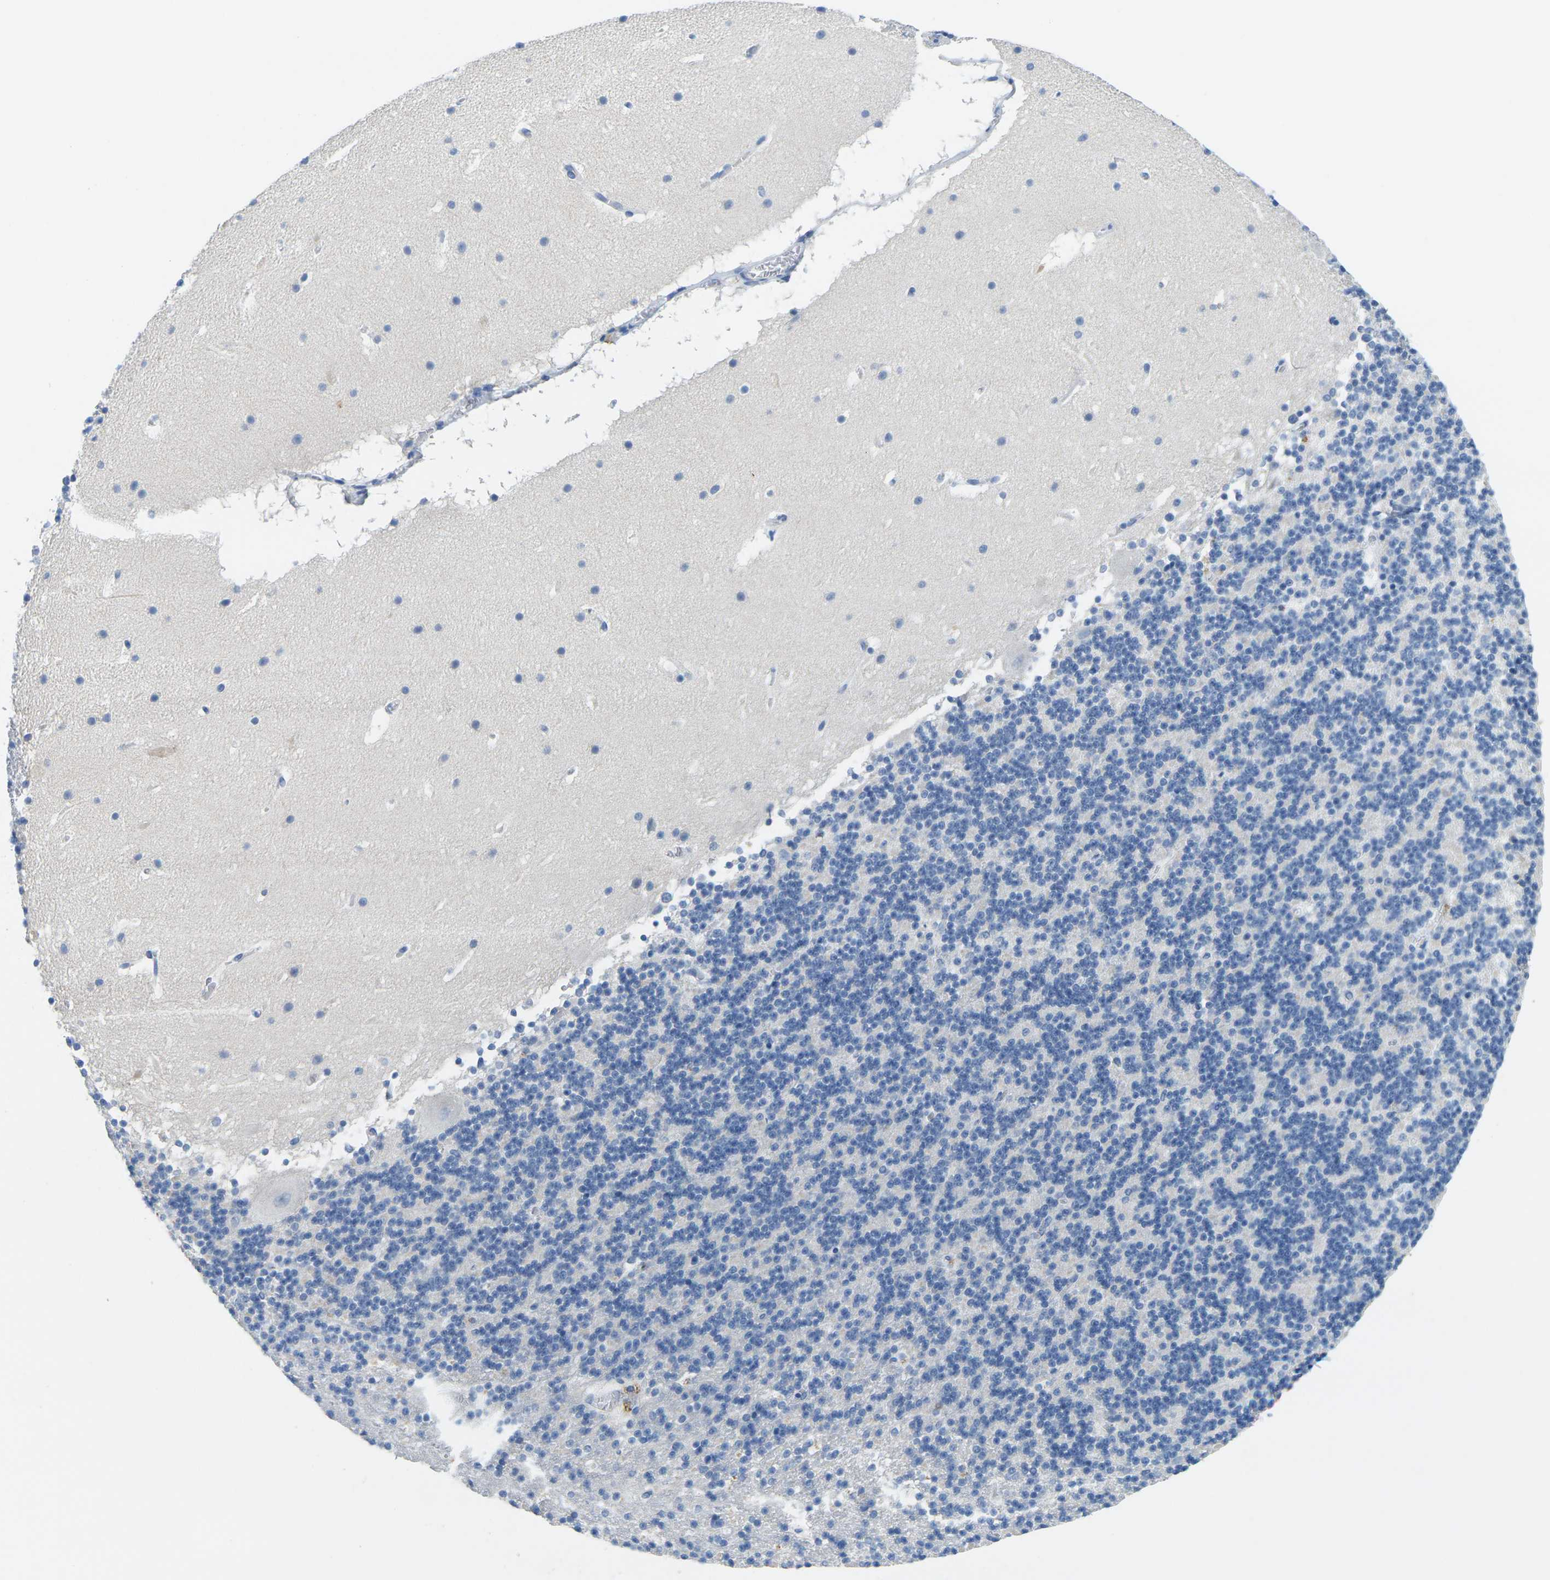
{"staining": {"intensity": "negative", "quantity": "none", "location": "none"}, "tissue": "cerebellum", "cell_type": "Cells in granular layer", "image_type": "normal", "snomed": [{"axis": "morphology", "description": "Normal tissue, NOS"}, {"axis": "topography", "description": "Cerebellum"}], "caption": "Immunohistochemical staining of normal human cerebellum exhibits no significant staining in cells in granular layer. (DAB (3,3'-diaminobenzidine) immunohistochemistry (IHC) with hematoxylin counter stain).", "gene": "FAM3D", "patient": {"sex": "male", "age": 45}}